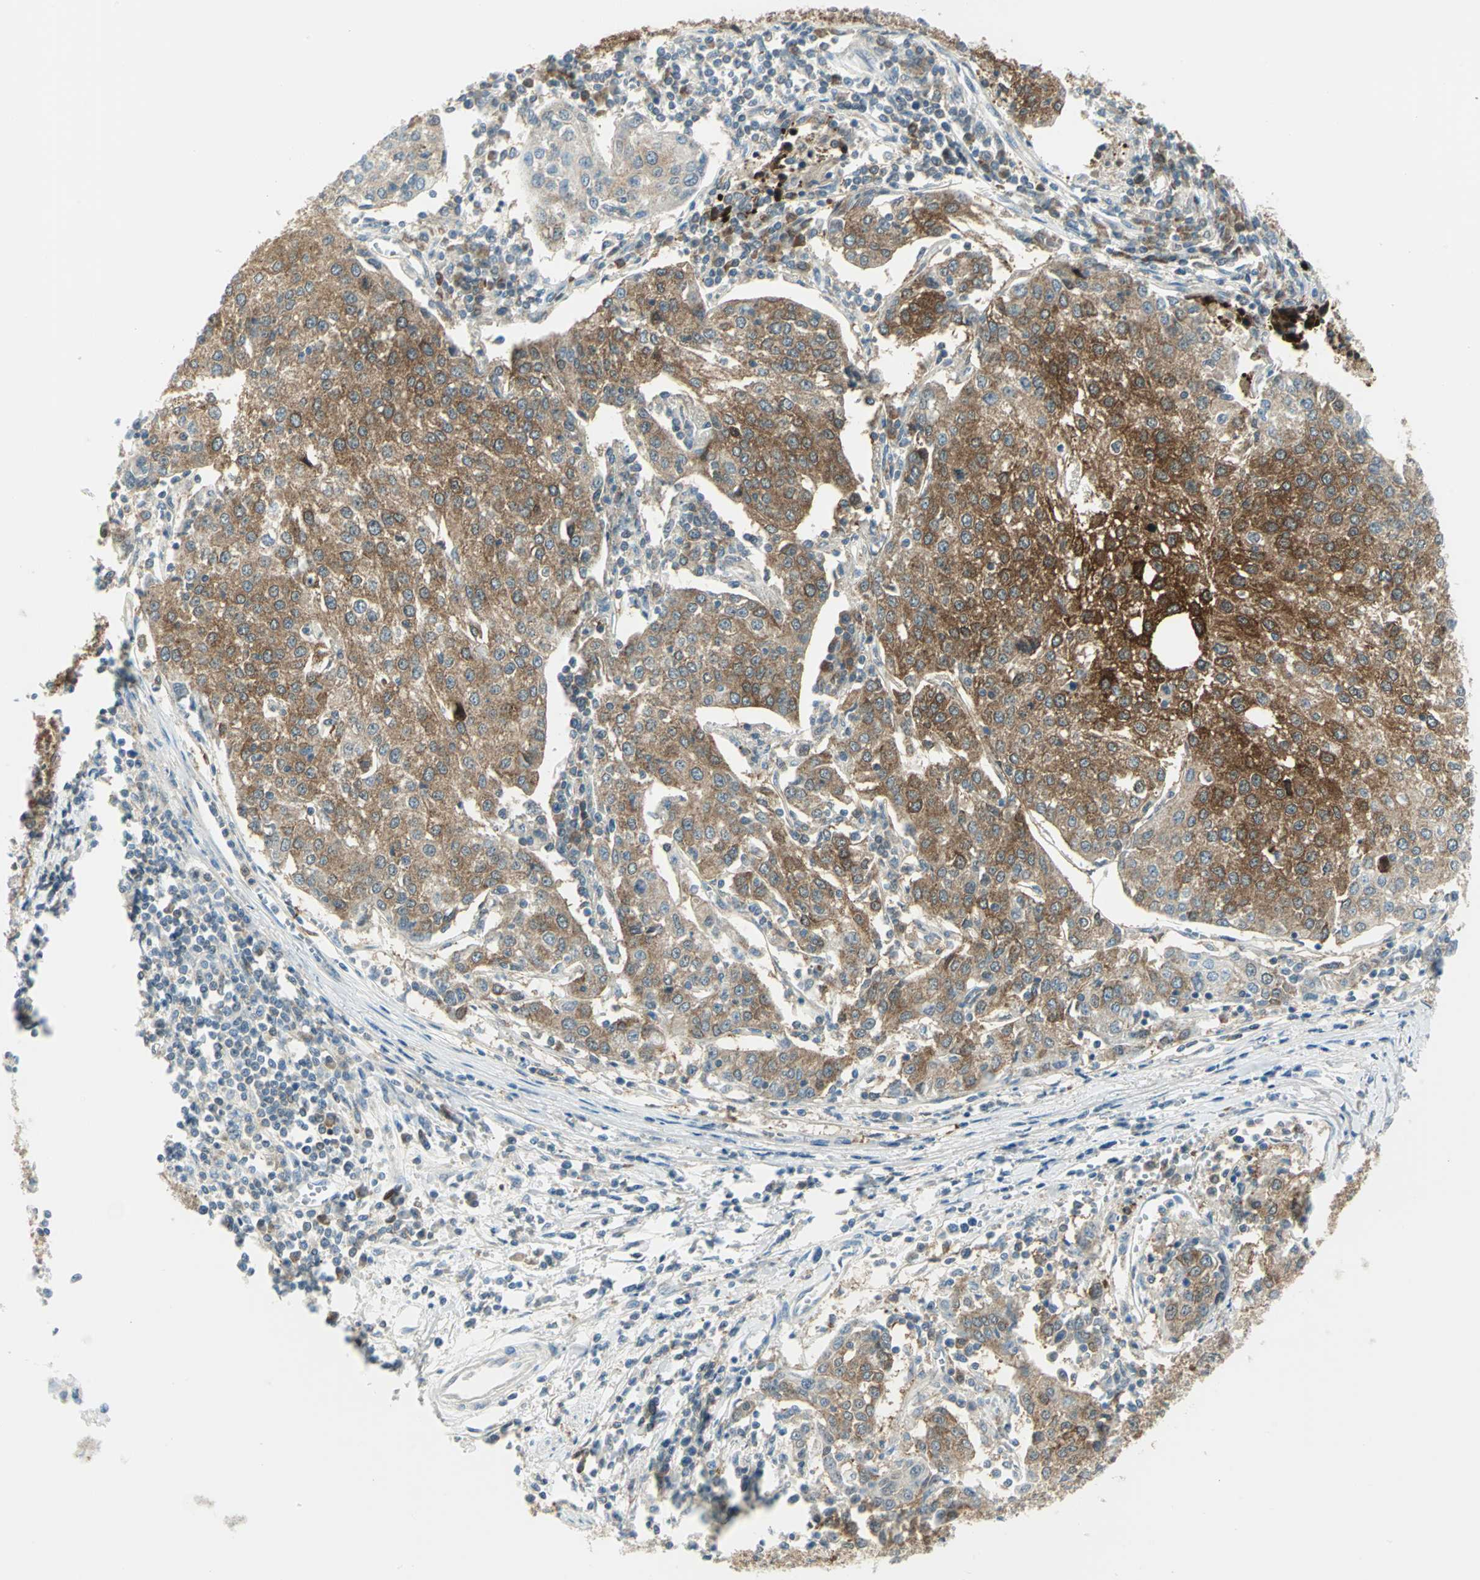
{"staining": {"intensity": "strong", "quantity": ">75%", "location": "cytoplasmic/membranous"}, "tissue": "urothelial cancer", "cell_type": "Tumor cells", "image_type": "cancer", "snomed": [{"axis": "morphology", "description": "Urothelial carcinoma, High grade"}, {"axis": "topography", "description": "Urinary bladder"}], "caption": "Immunohistochemical staining of human urothelial cancer shows strong cytoplasmic/membranous protein staining in approximately >75% of tumor cells.", "gene": "ALDOA", "patient": {"sex": "female", "age": 85}}